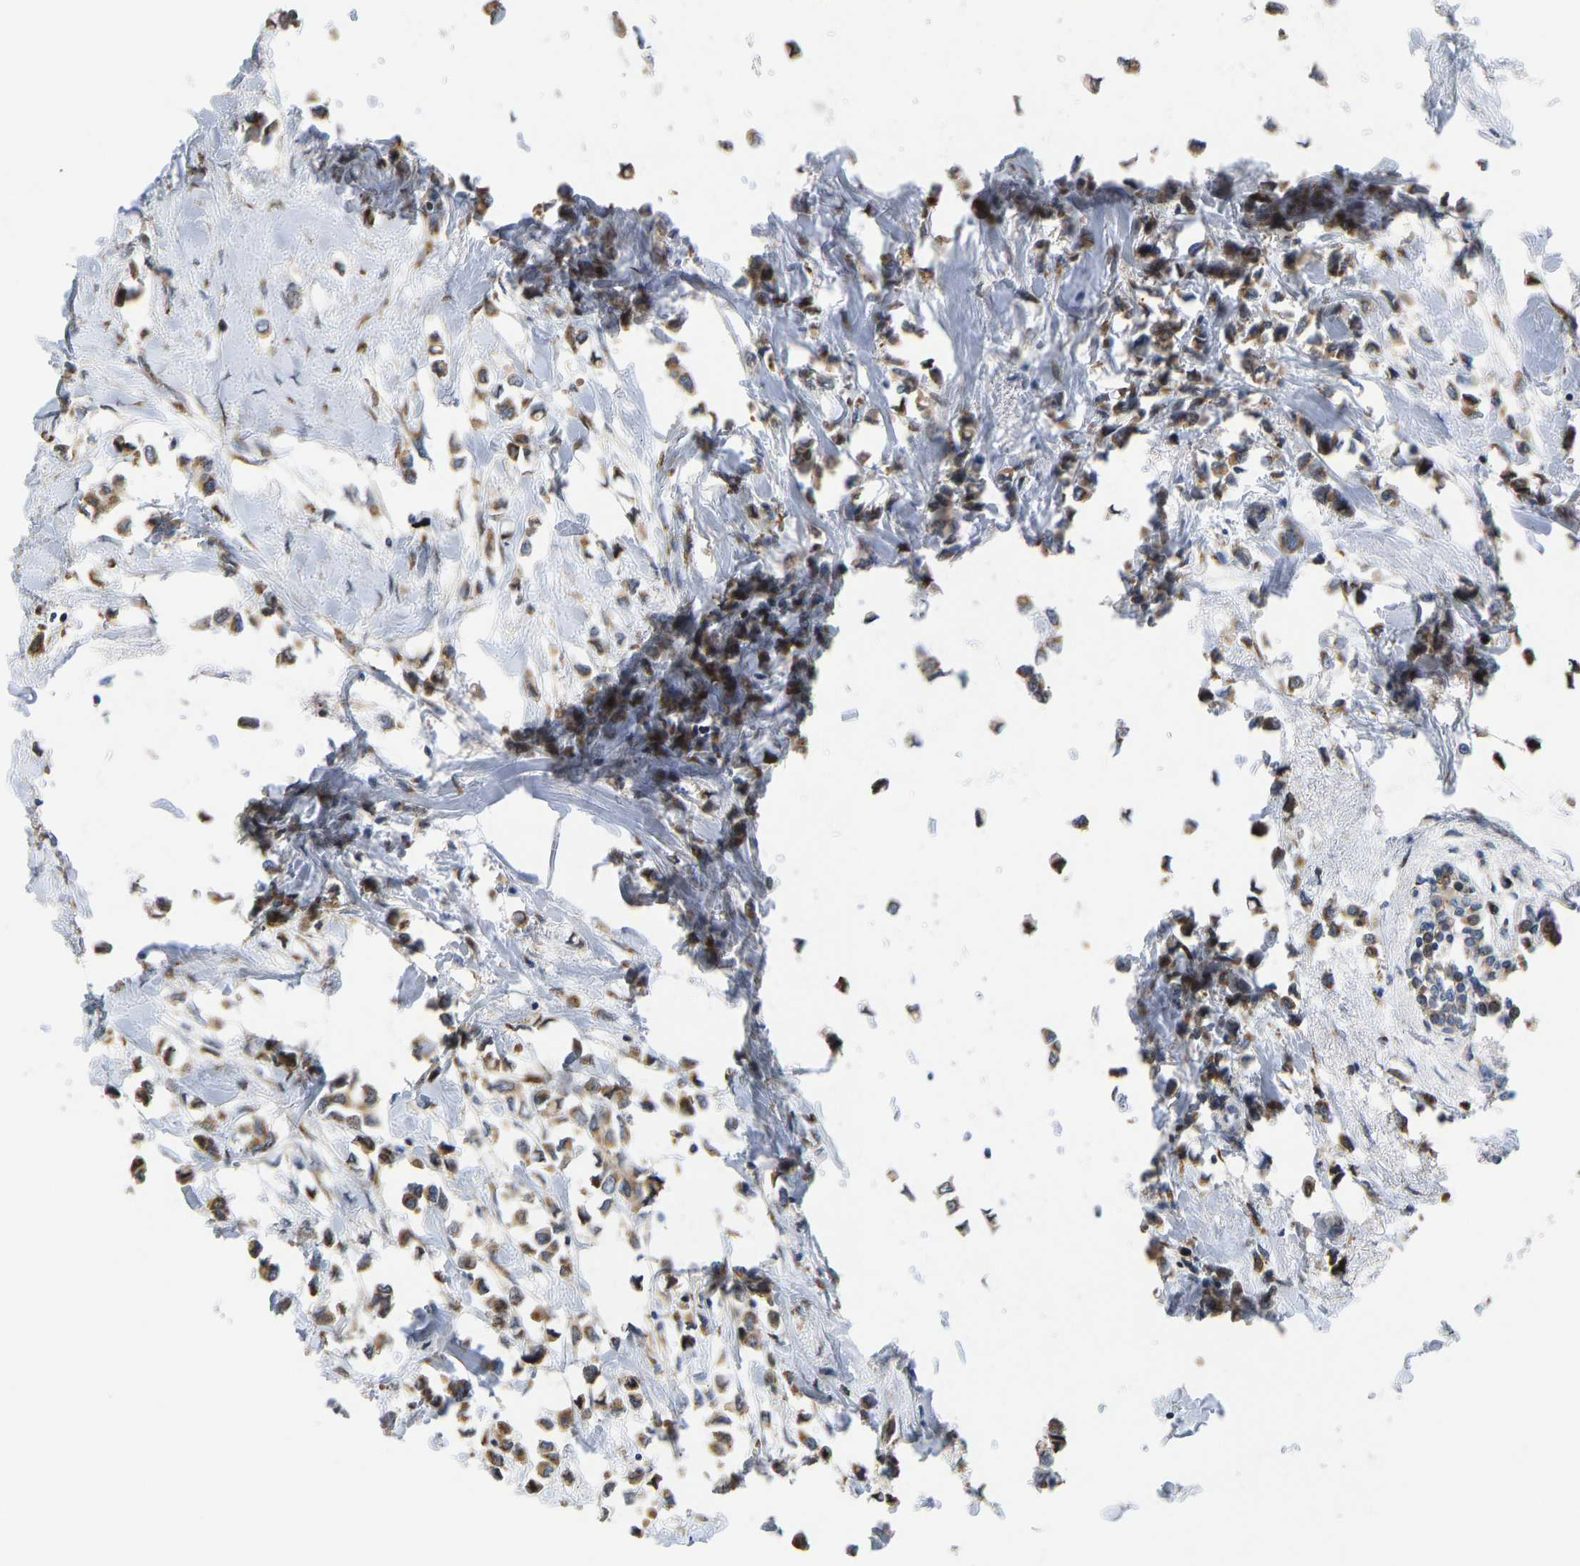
{"staining": {"intensity": "moderate", "quantity": ">75%", "location": "cytoplasmic/membranous"}, "tissue": "breast cancer", "cell_type": "Tumor cells", "image_type": "cancer", "snomed": [{"axis": "morphology", "description": "Lobular carcinoma"}, {"axis": "topography", "description": "Breast"}], "caption": "IHC micrograph of neoplastic tissue: human breast lobular carcinoma stained using immunohistochemistry demonstrates medium levels of moderate protein expression localized specifically in the cytoplasmic/membranous of tumor cells, appearing as a cytoplasmic/membranous brown color.", "gene": "YIPF4", "patient": {"sex": "female", "age": 51}}